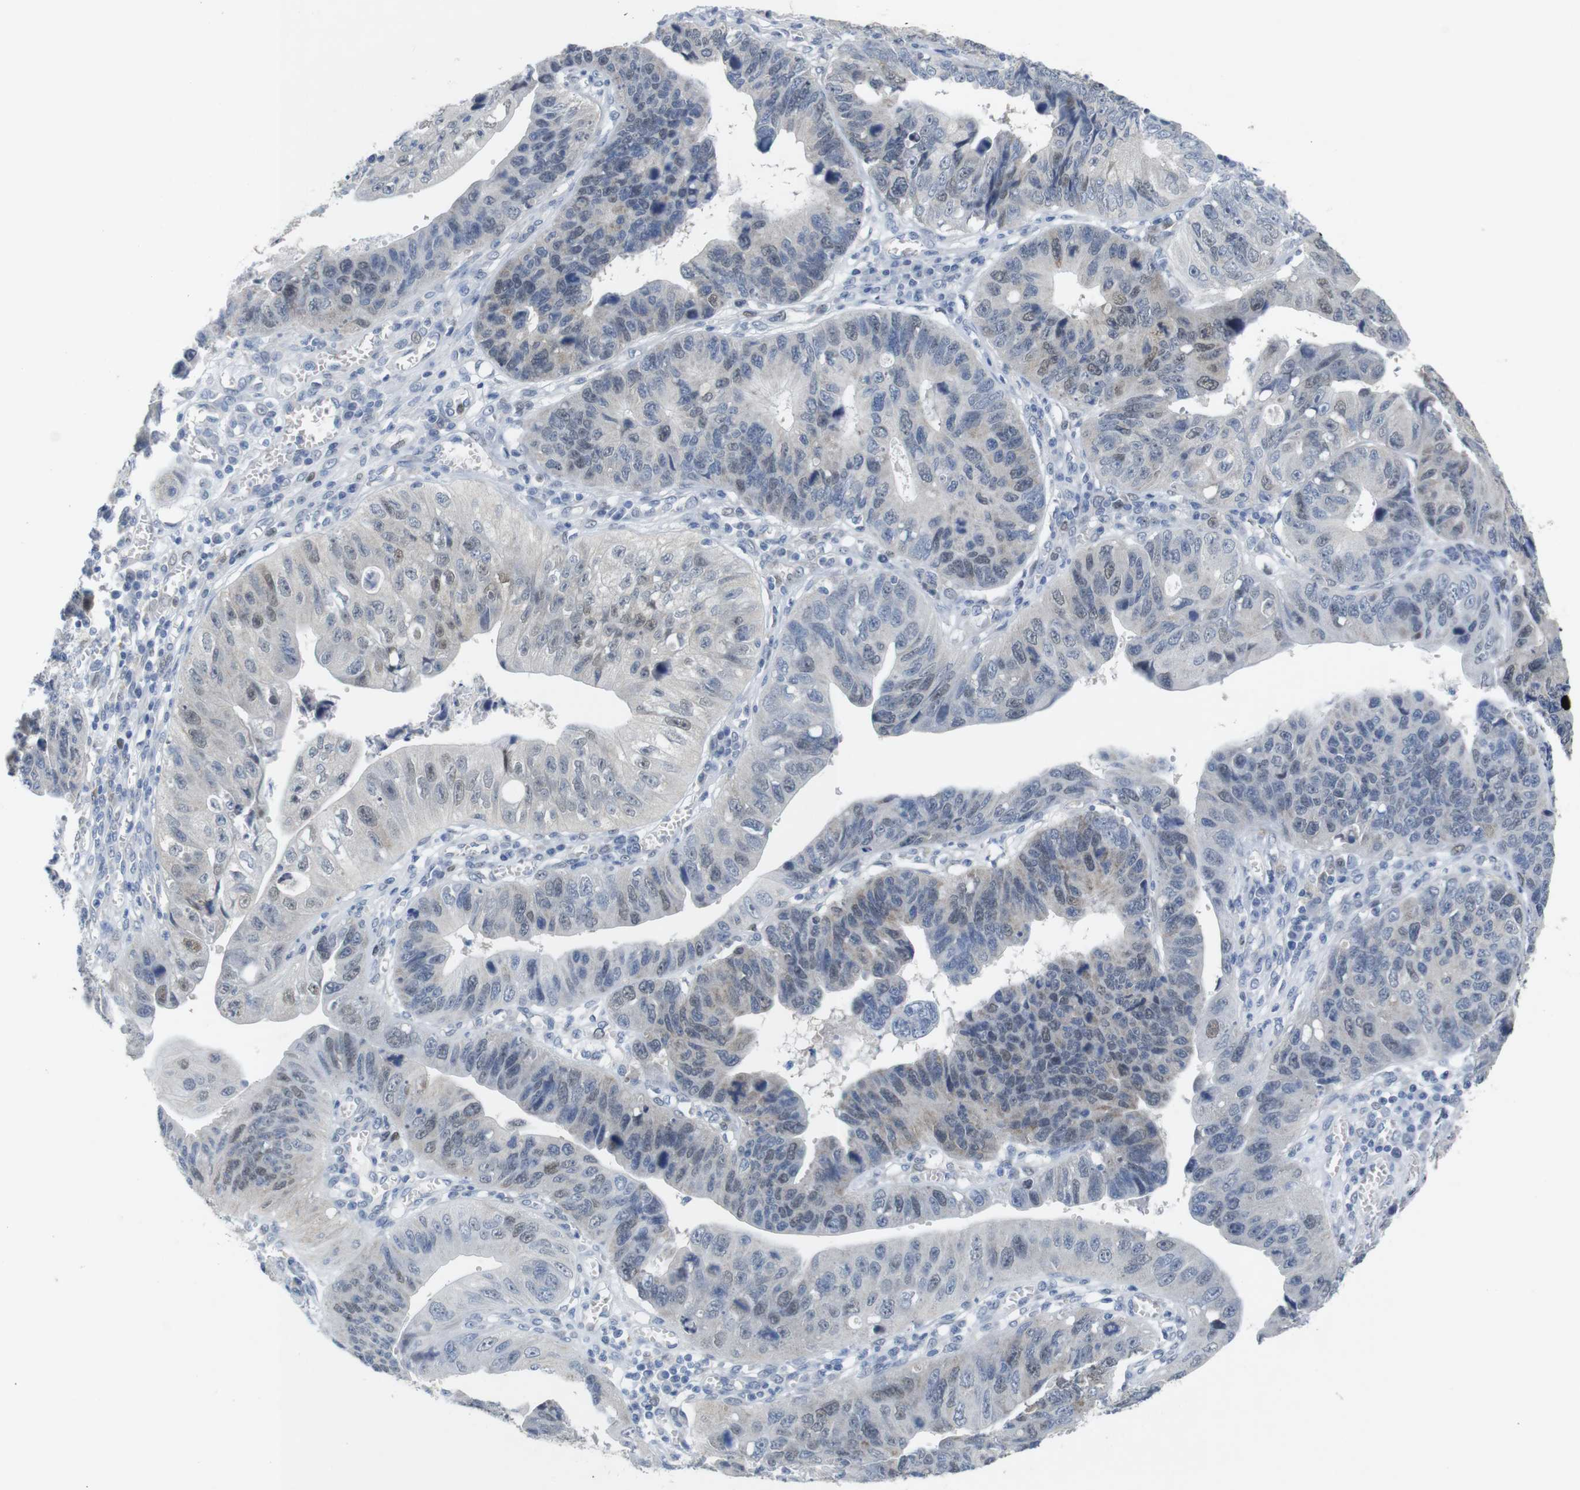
{"staining": {"intensity": "moderate", "quantity": "<25%", "location": "nuclear"}, "tissue": "stomach cancer", "cell_type": "Tumor cells", "image_type": "cancer", "snomed": [{"axis": "morphology", "description": "Adenocarcinoma, NOS"}, {"axis": "topography", "description": "Stomach"}], "caption": "This is an image of immunohistochemistry (IHC) staining of stomach cancer (adenocarcinoma), which shows moderate positivity in the nuclear of tumor cells.", "gene": "CDK2", "patient": {"sex": "male", "age": 59}}